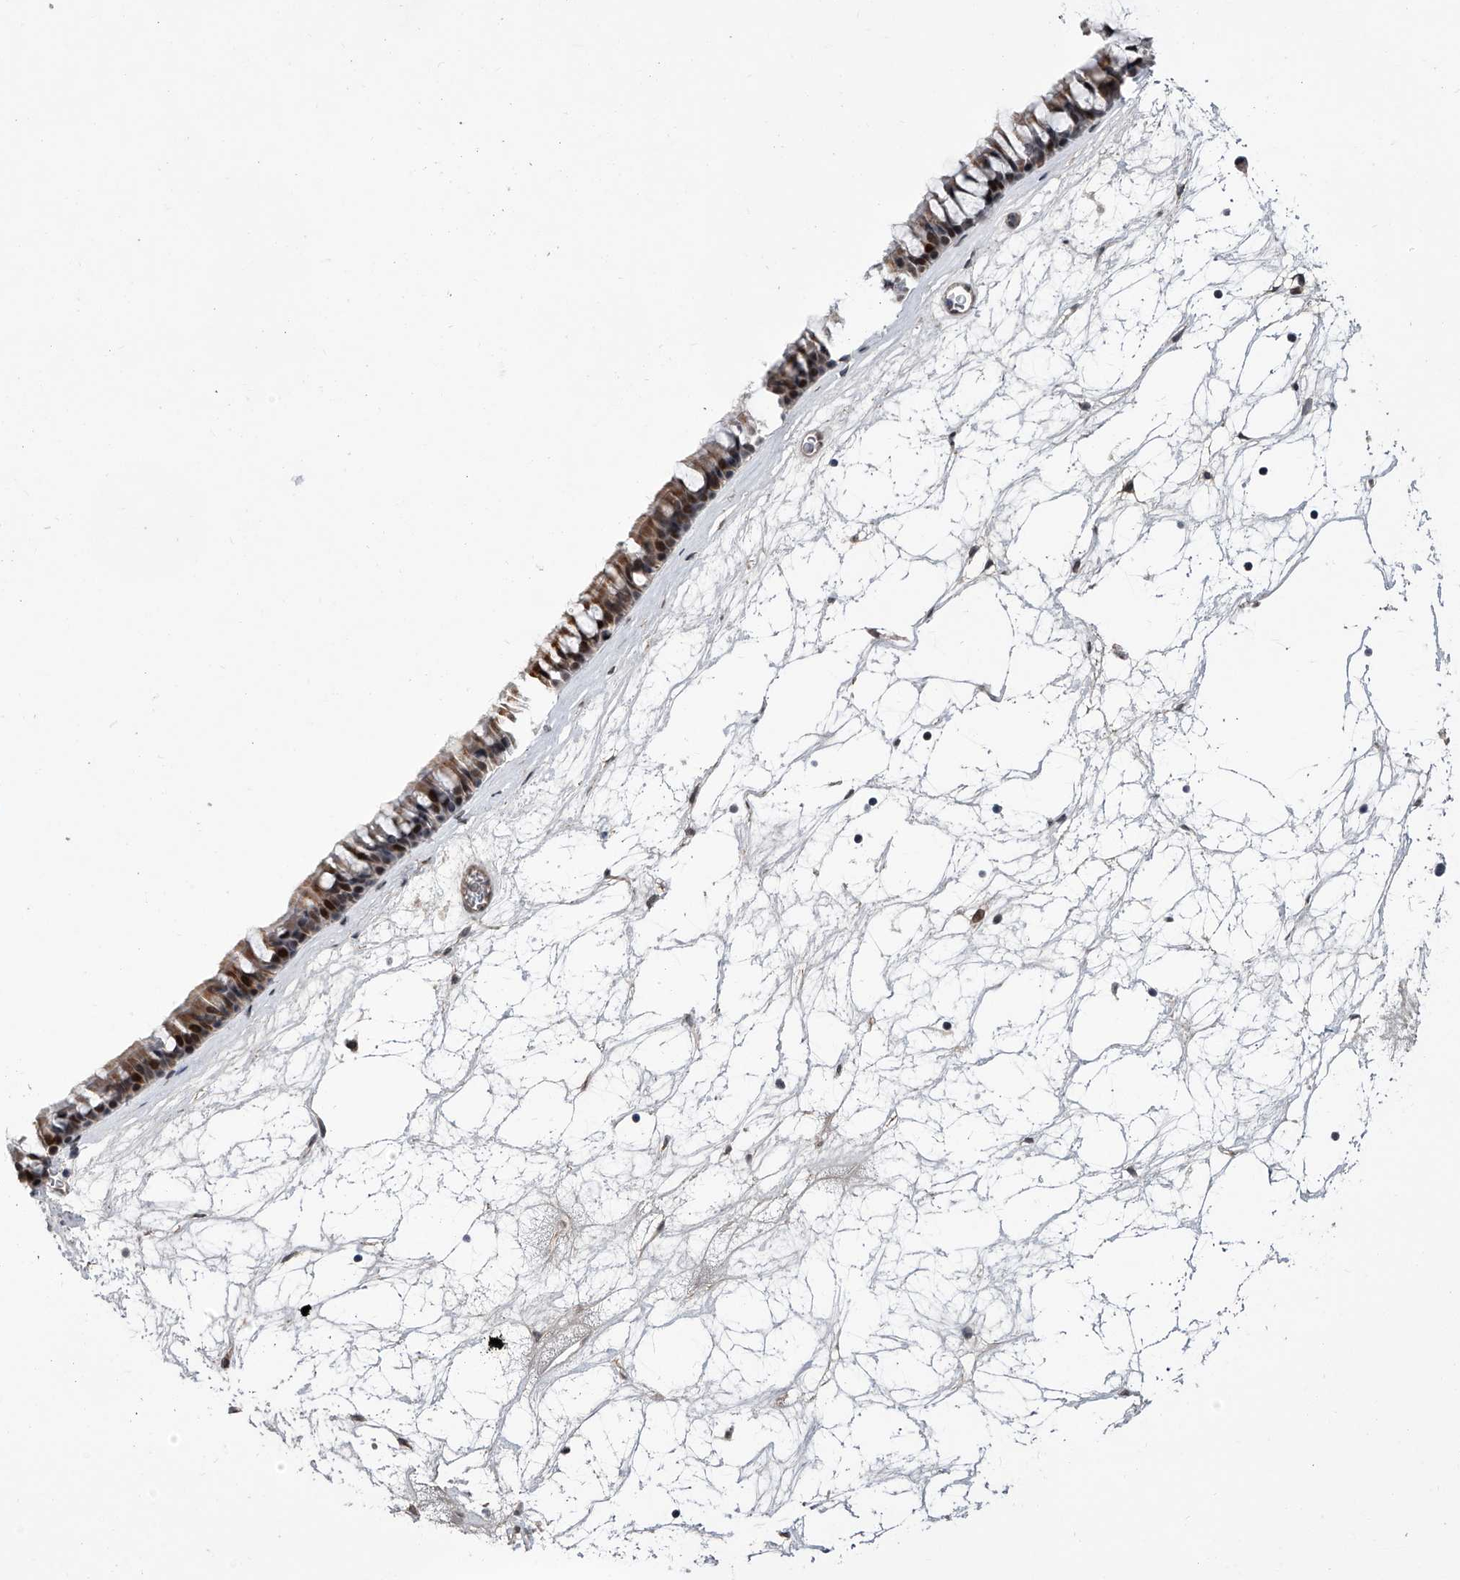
{"staining": {"intensity": "moderate", "quantity": ">75%", "location": "cytoplasmic/membranous,nuclear"}, "tissue": "nasopharynx", "cell_type": "Respiratory epithelial cells", "image_type": "normal", "snomed": [{"axis": "morphology", "description": "Normal tissue, NOS"}, {"axis": "topography", "description": "Nasopharynx"}], "caption": "A micrograph showing moderate cytoplasmic/membranous,nuclear expression in approximately >75% of respiratory epithelial cells in benign nasopharynx, as visualized by brown immunohistochemical staining.", "gene": "ZNF426", "patient": {"sex": "male", "age": 64}}